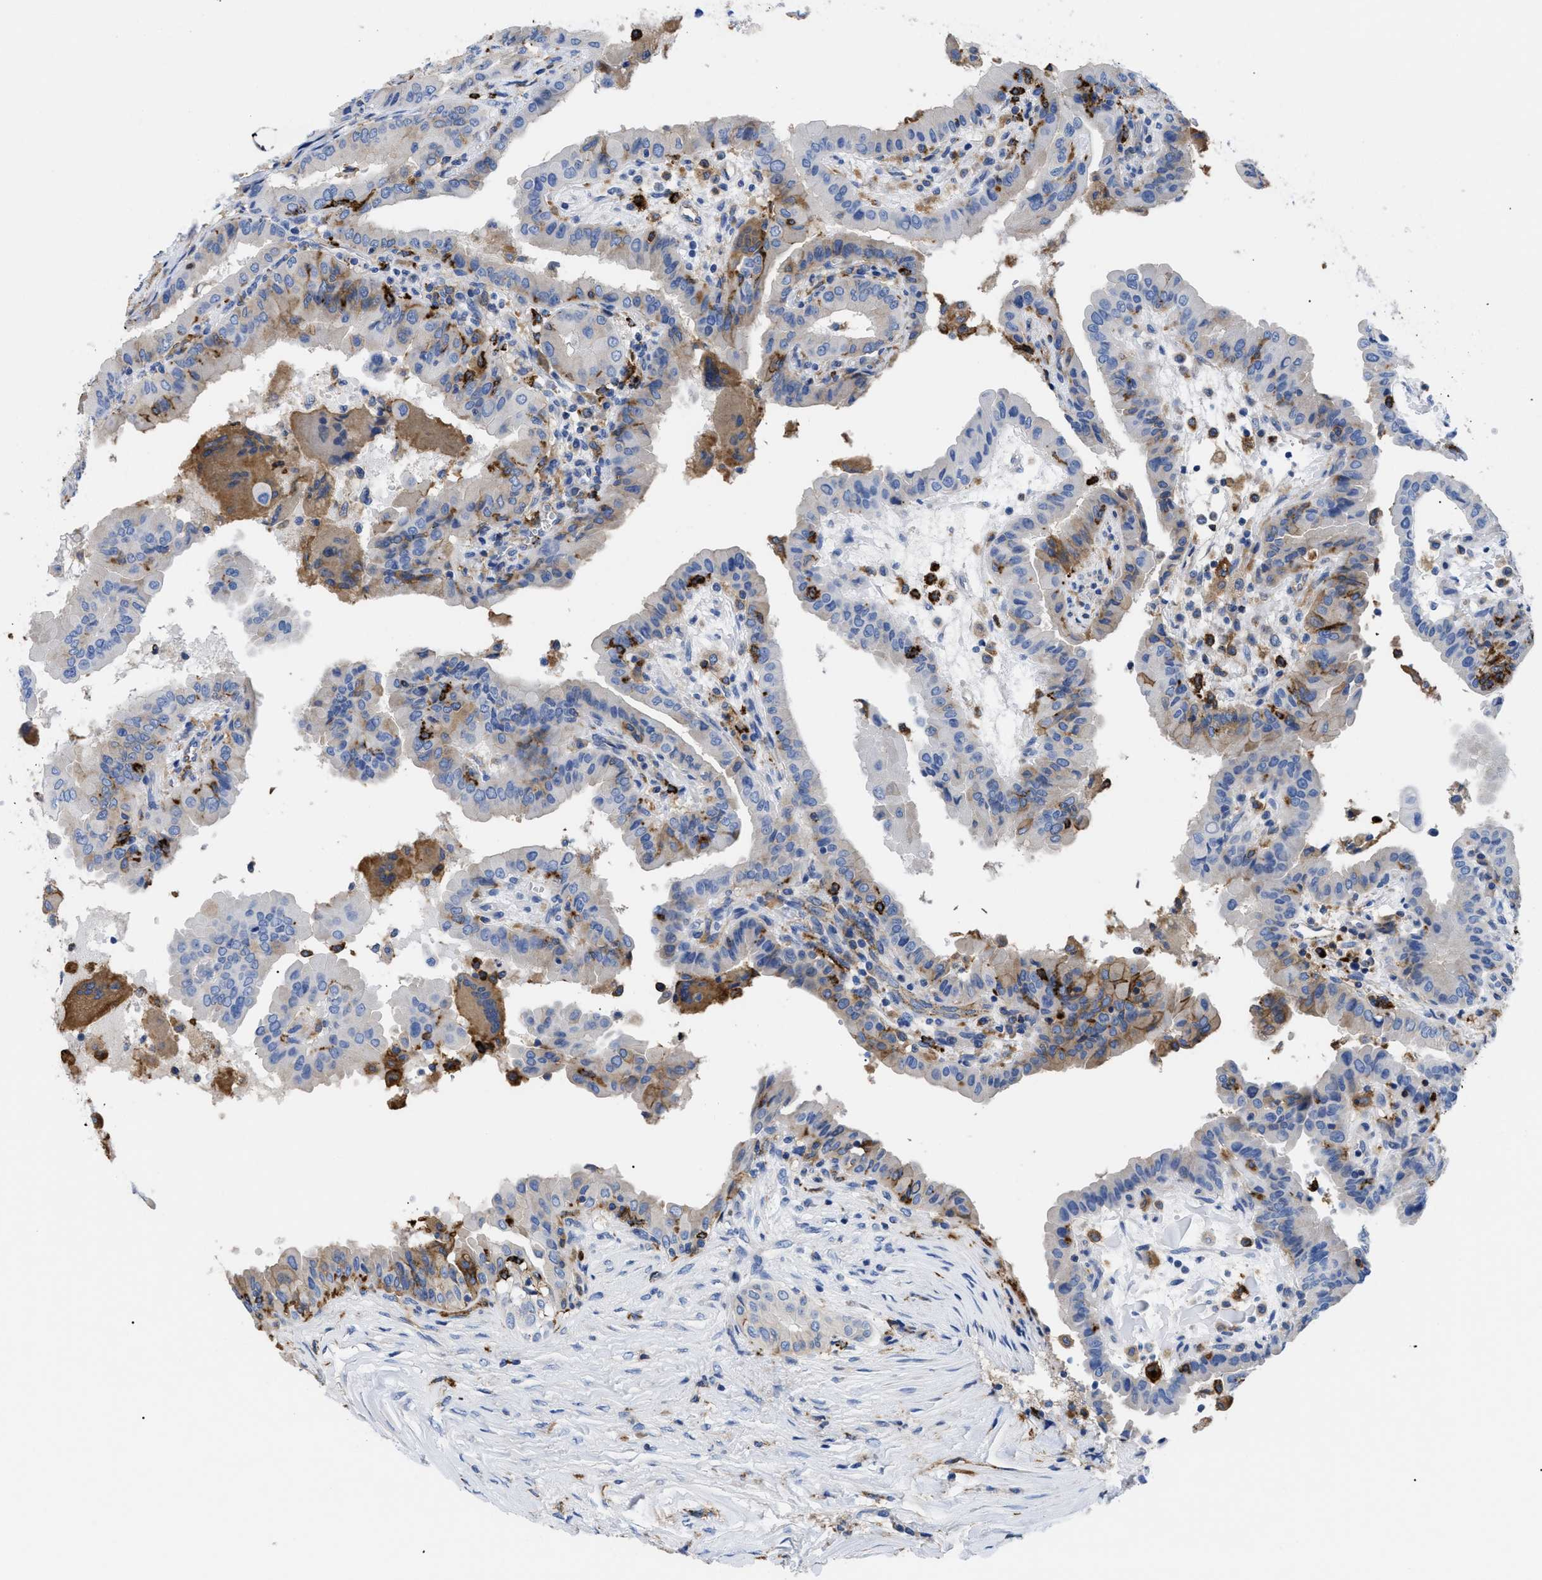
{"staining": {"intensity": "moderate", "quantity": "<25%", "location": "cytoplasmic/membranous"}, "tissue": "thyroid cancer", "cell_type": "Tumor cells", "image_type": "cancer", "snomed": [{"axis": "morphology", "description": "Papillary adenocarcinoma, NOS"}, {"axis": "topography", "description": "Thyroid gland"}], "caption": "Protein expression analysis of thyroid cancer (papillary adenocarcinoma) reveals moderate cytoplasmic/membranous expression in approximately <25% of tumor cells.", "gene": "HLA-DPA1", "patient": {"sex": "male", "age": 33}}